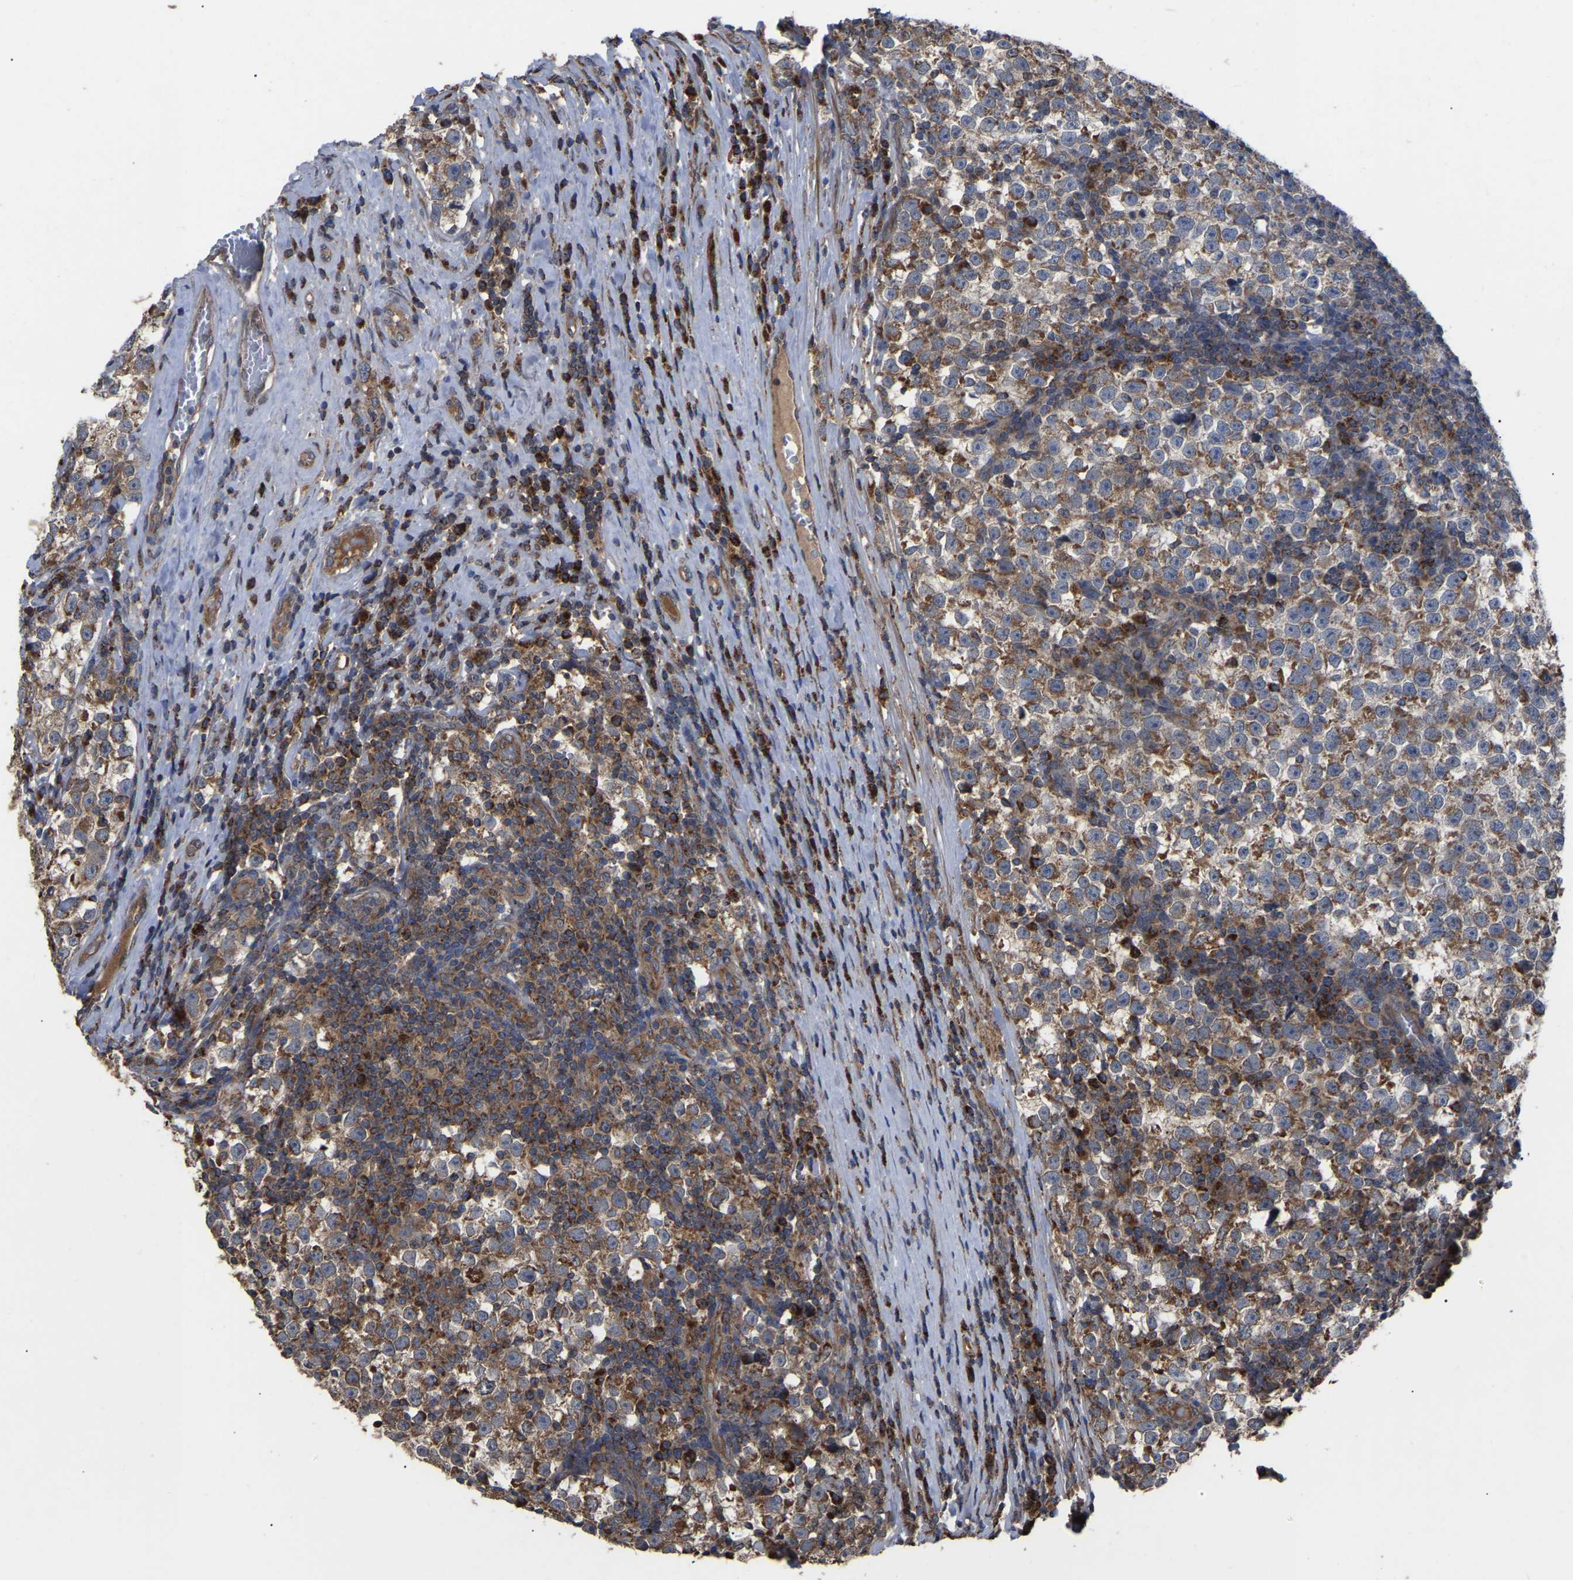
{"staining": {"intensity": "moderate", "quantity": "25%-75%", "location": "cytoplasmic/membranous"}, "tissue": "testis cancer", "cell_type": "Tumor cells", "image_type": "cancer", "snomed": [{"axis": "morphology", "description": "Normal tissue, NOS"}, {"axis": "morphology", "description": "Seminoma, NOS"}, {"axis": "topography", "description": "Testis"}], "caption": "A micrograph showing moderate cytoplasmic/membranous positivity in about 25%-75% of tumor cells in testis cancer, as visualized by brown immunohistochemical staining.", "gene": "GCC1", "patient": {"sex": "male", "age": 43}}